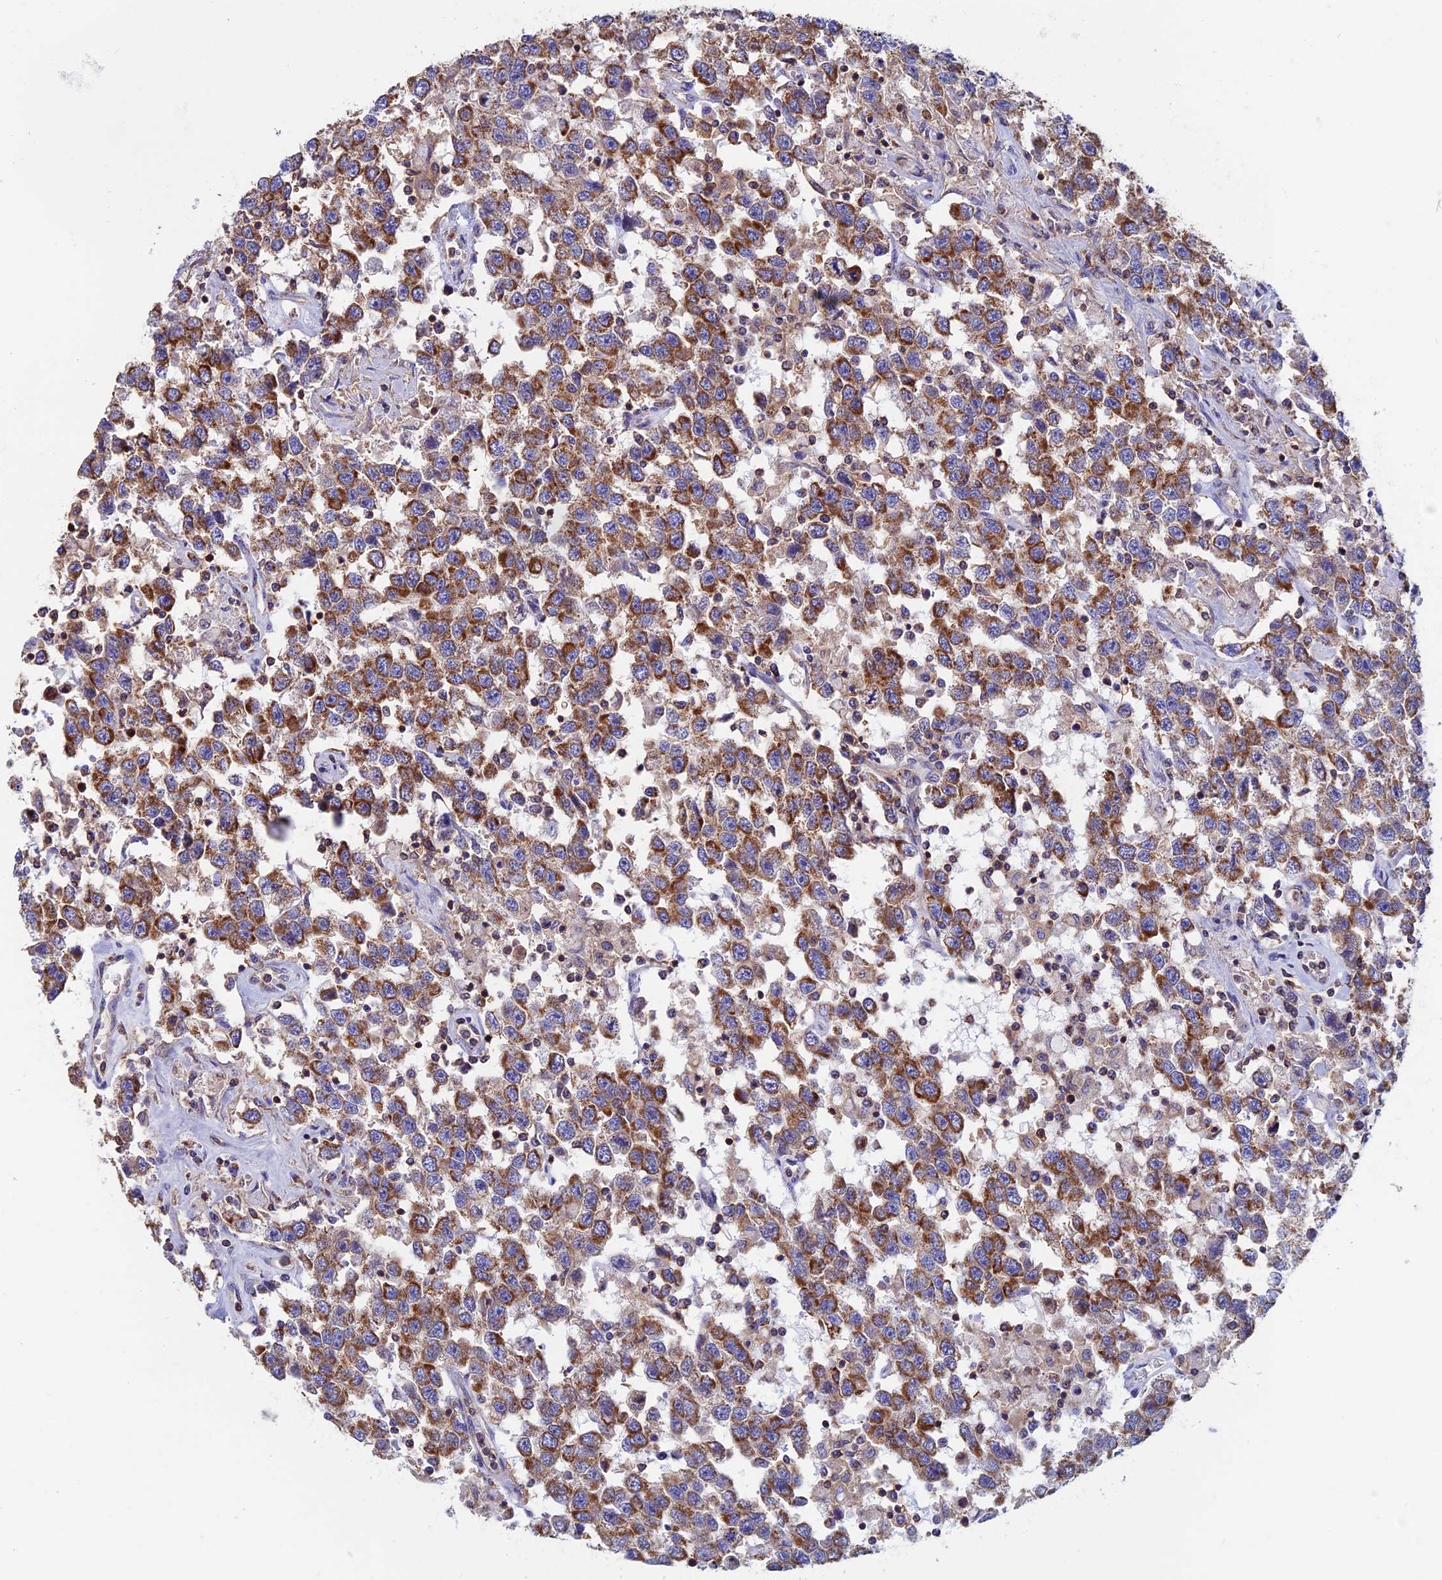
{"staining": {"intensity": "moderate", "quantity": ">75%", "location": "cytoplasmic/membranous"}, "tissue": "testis cancer", "cell_type": "Tumor cells", "image_type": "cancer", "snomed": [{"axis": "morphology", "description": "Seminoma, NOS"}, {"axis": "topography", "description": "Testis"}], "caption": "IHC (DAB (3,3'-diaminobenzidine)) staining of human seminoma (testis) demonstrates moderate cytoplasmic/membranous protein staining in approximately >75% of tumor cells.", "gene": "HSD17B8", "patient": {"sex": "male", "age": 41}}